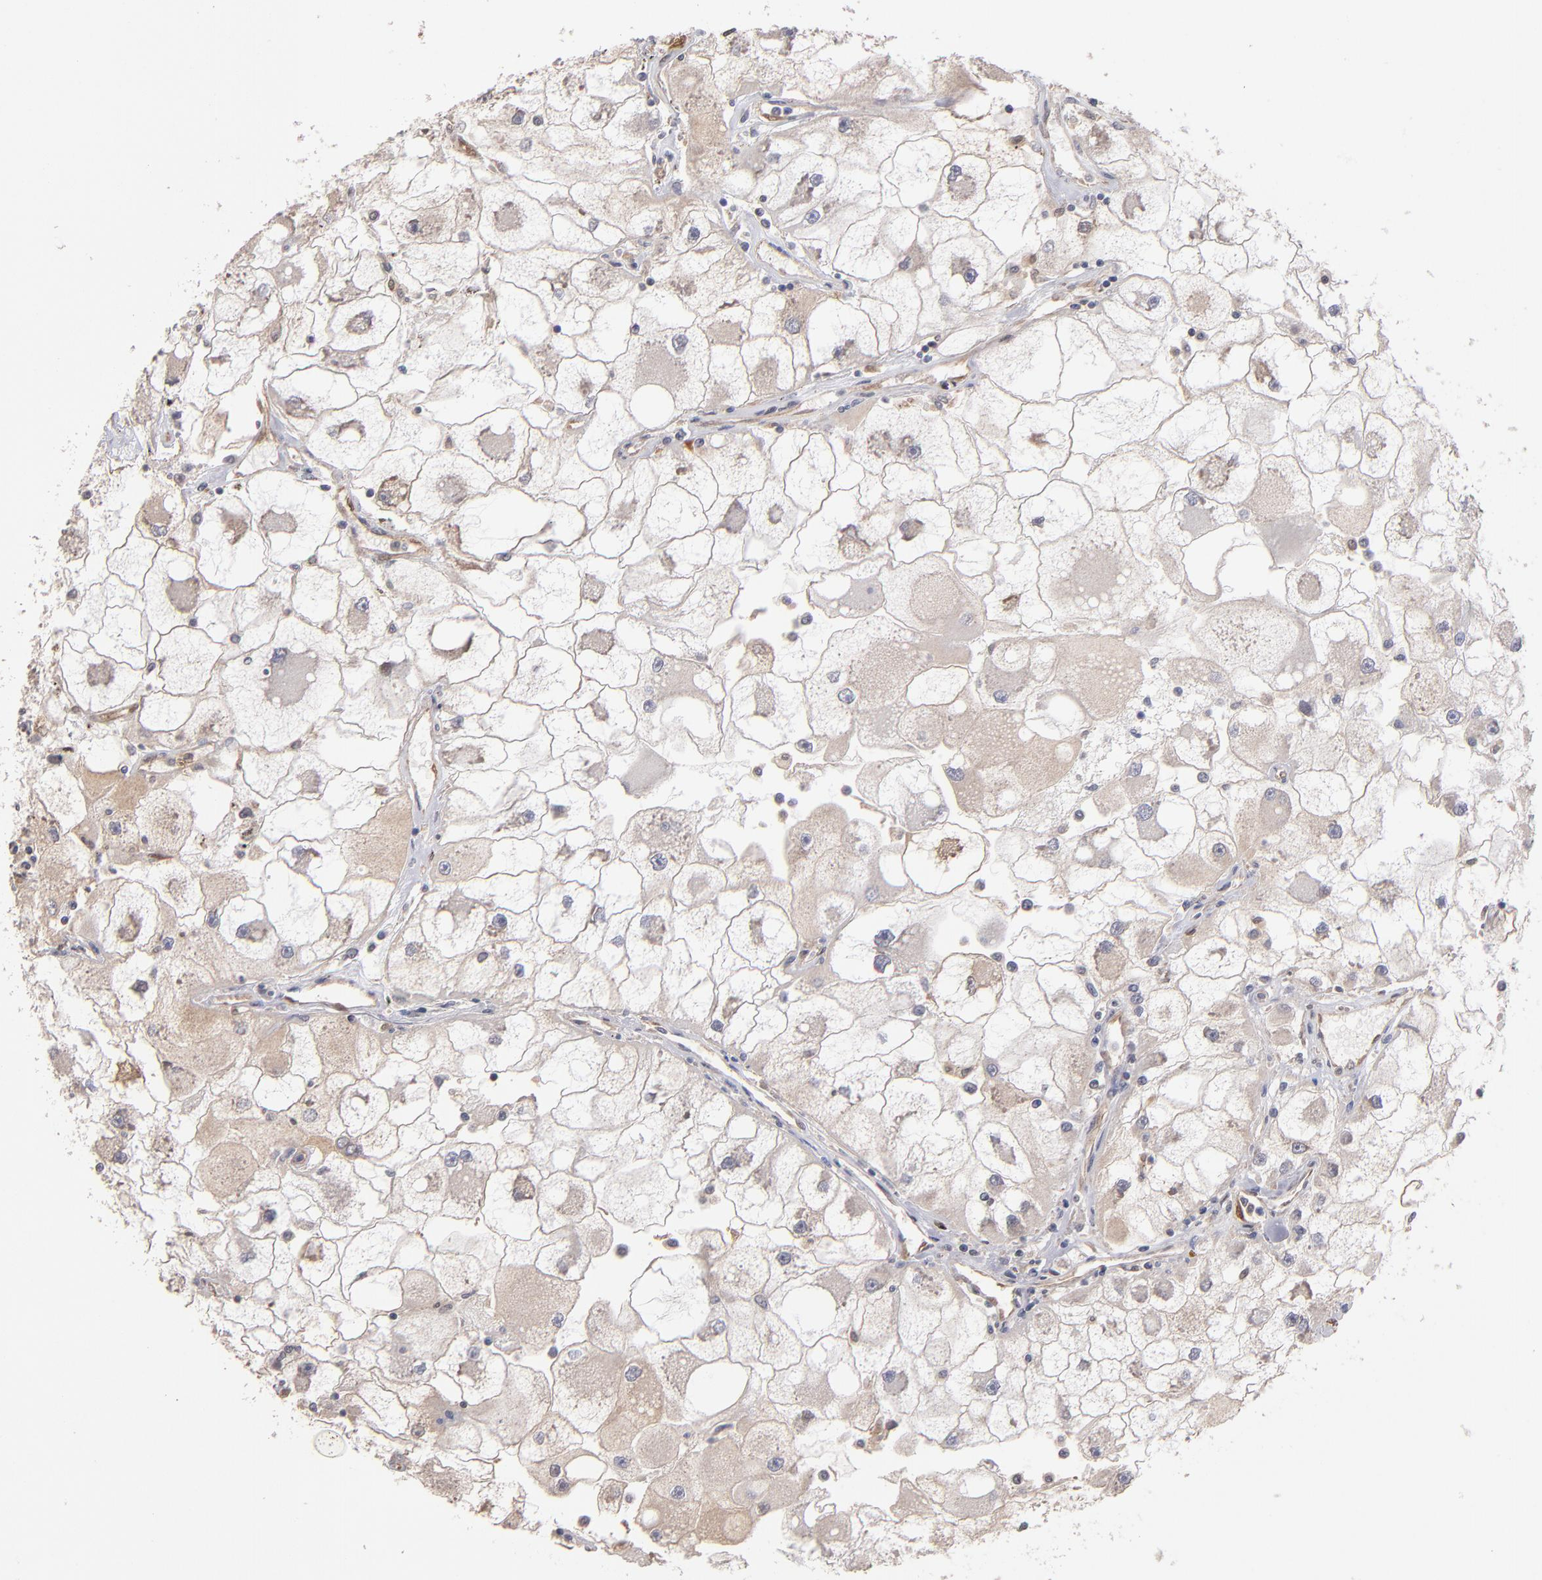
{"staining": {"intensity": "weak", "quantity": "<25%", "location": "cytoplasmic/membranous"}, "tissue": "renal cancer", "cell_type": "Tumor cells", "image_type": "cancer", "snomed": [{"axis": "morphology", "description": "Adenocarcinoma, NOS"}, {"axis": "topography", "description": "Kidney"}], "caption": "High power microscopy image of an immunohistochemistry (IHC) image of renal cancer, revealing no significant positivity in tumor cells.", "gene": "PSMD10", "patient": {"sex": "female", "age": 73}}